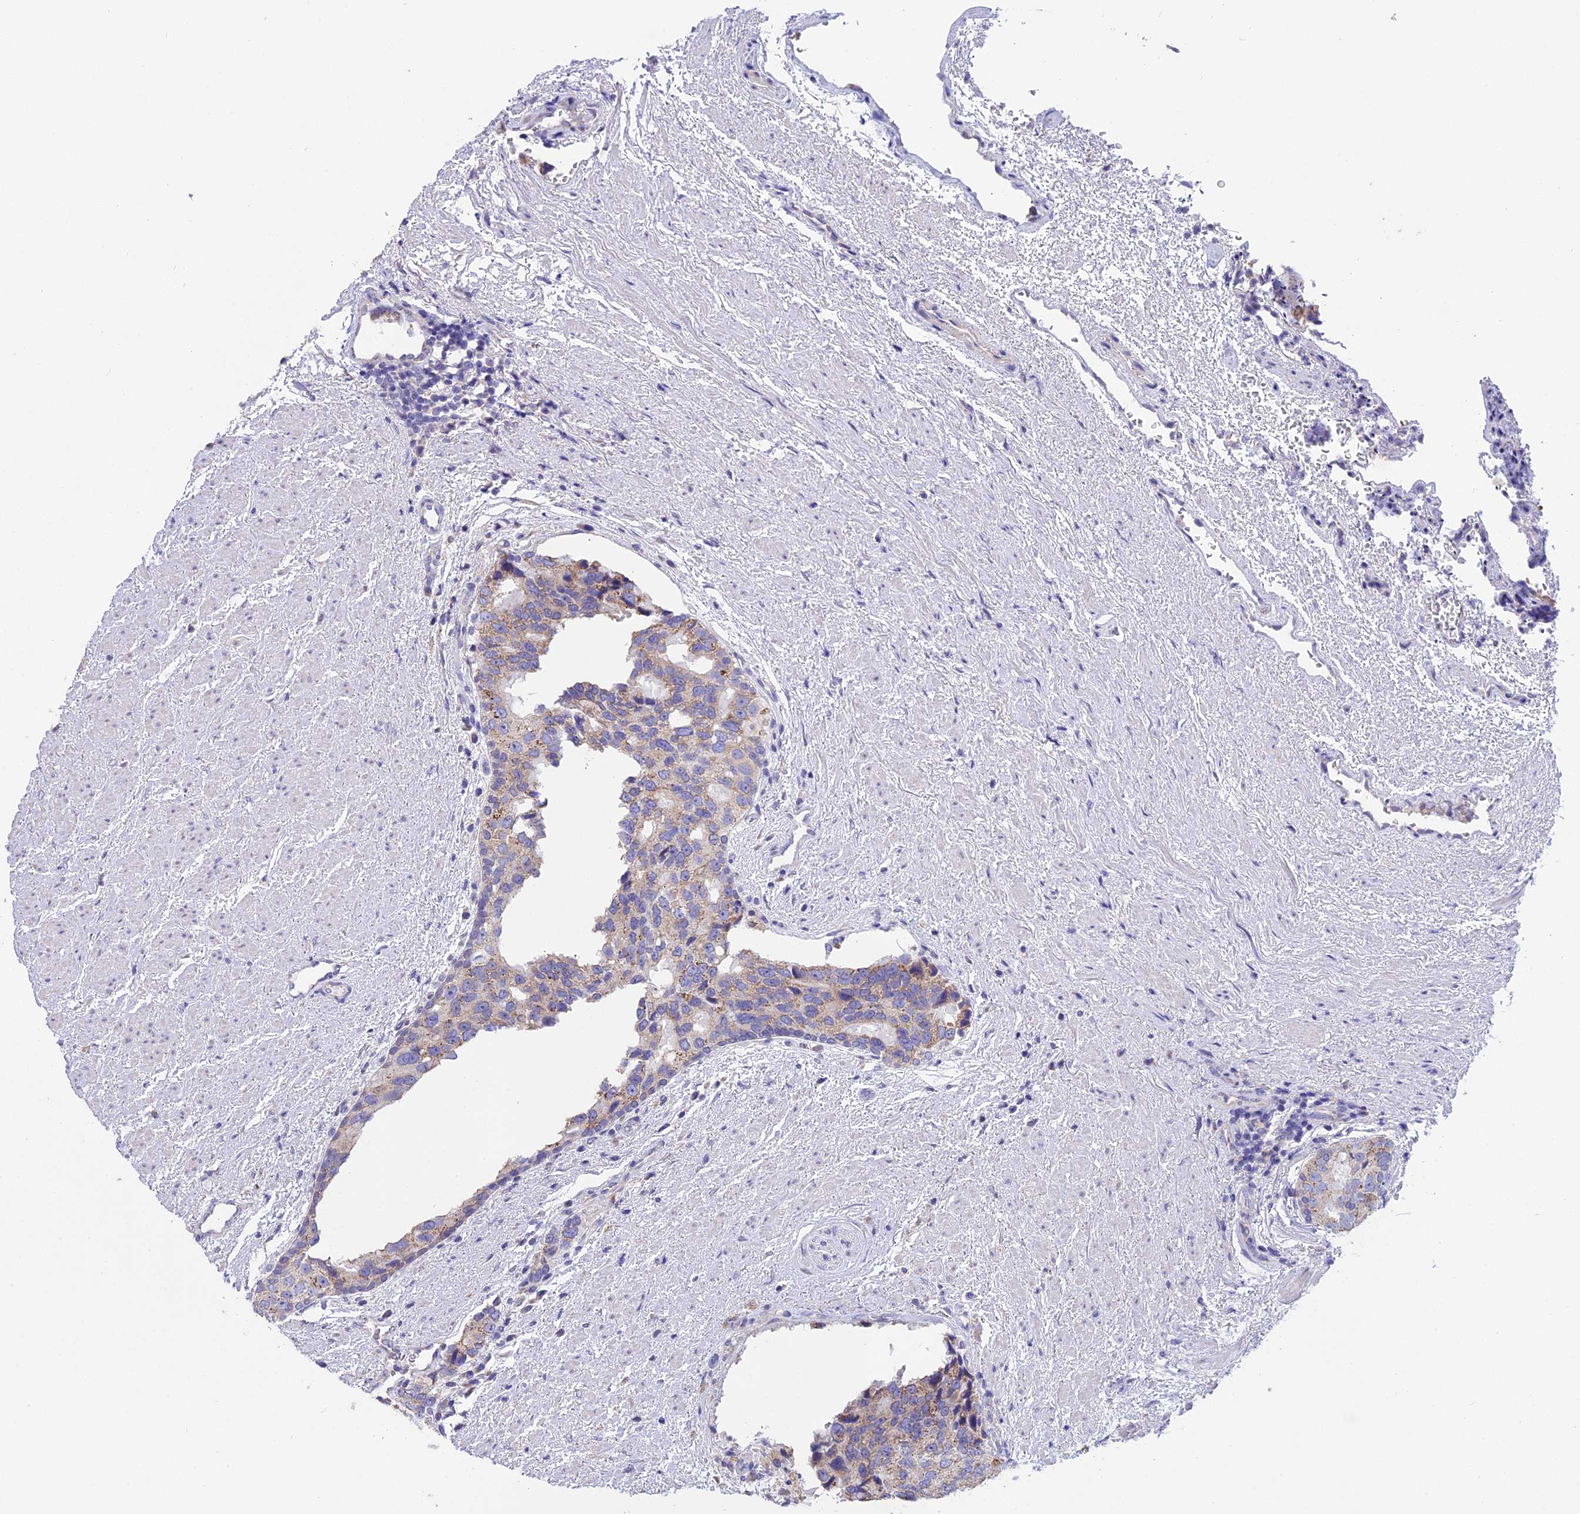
{"staining": {"intensity": "moderate", "quantity": "25%-75%", "location": "cytoplasmic/membranous"}, "tissue": "prostate cancer", "cell_type": "Tumor cells", "image_type": "cancer", "snomed": [{"axis": "morphology", "description": "Adenocarcinoma, High grade"}, {"axis": "topography", "description": "Prostate"}], "caption": "Immunohistochemistry (DAB) staining of prostate cancer (adenocarcinoma (high-grade)) exhibits moderate cytoplasmic/membranous protein expression in approximately 25%-75% of tumor cells.", "gene": "CYP2U1", "patient": {"sex": "male", "age": 70}}